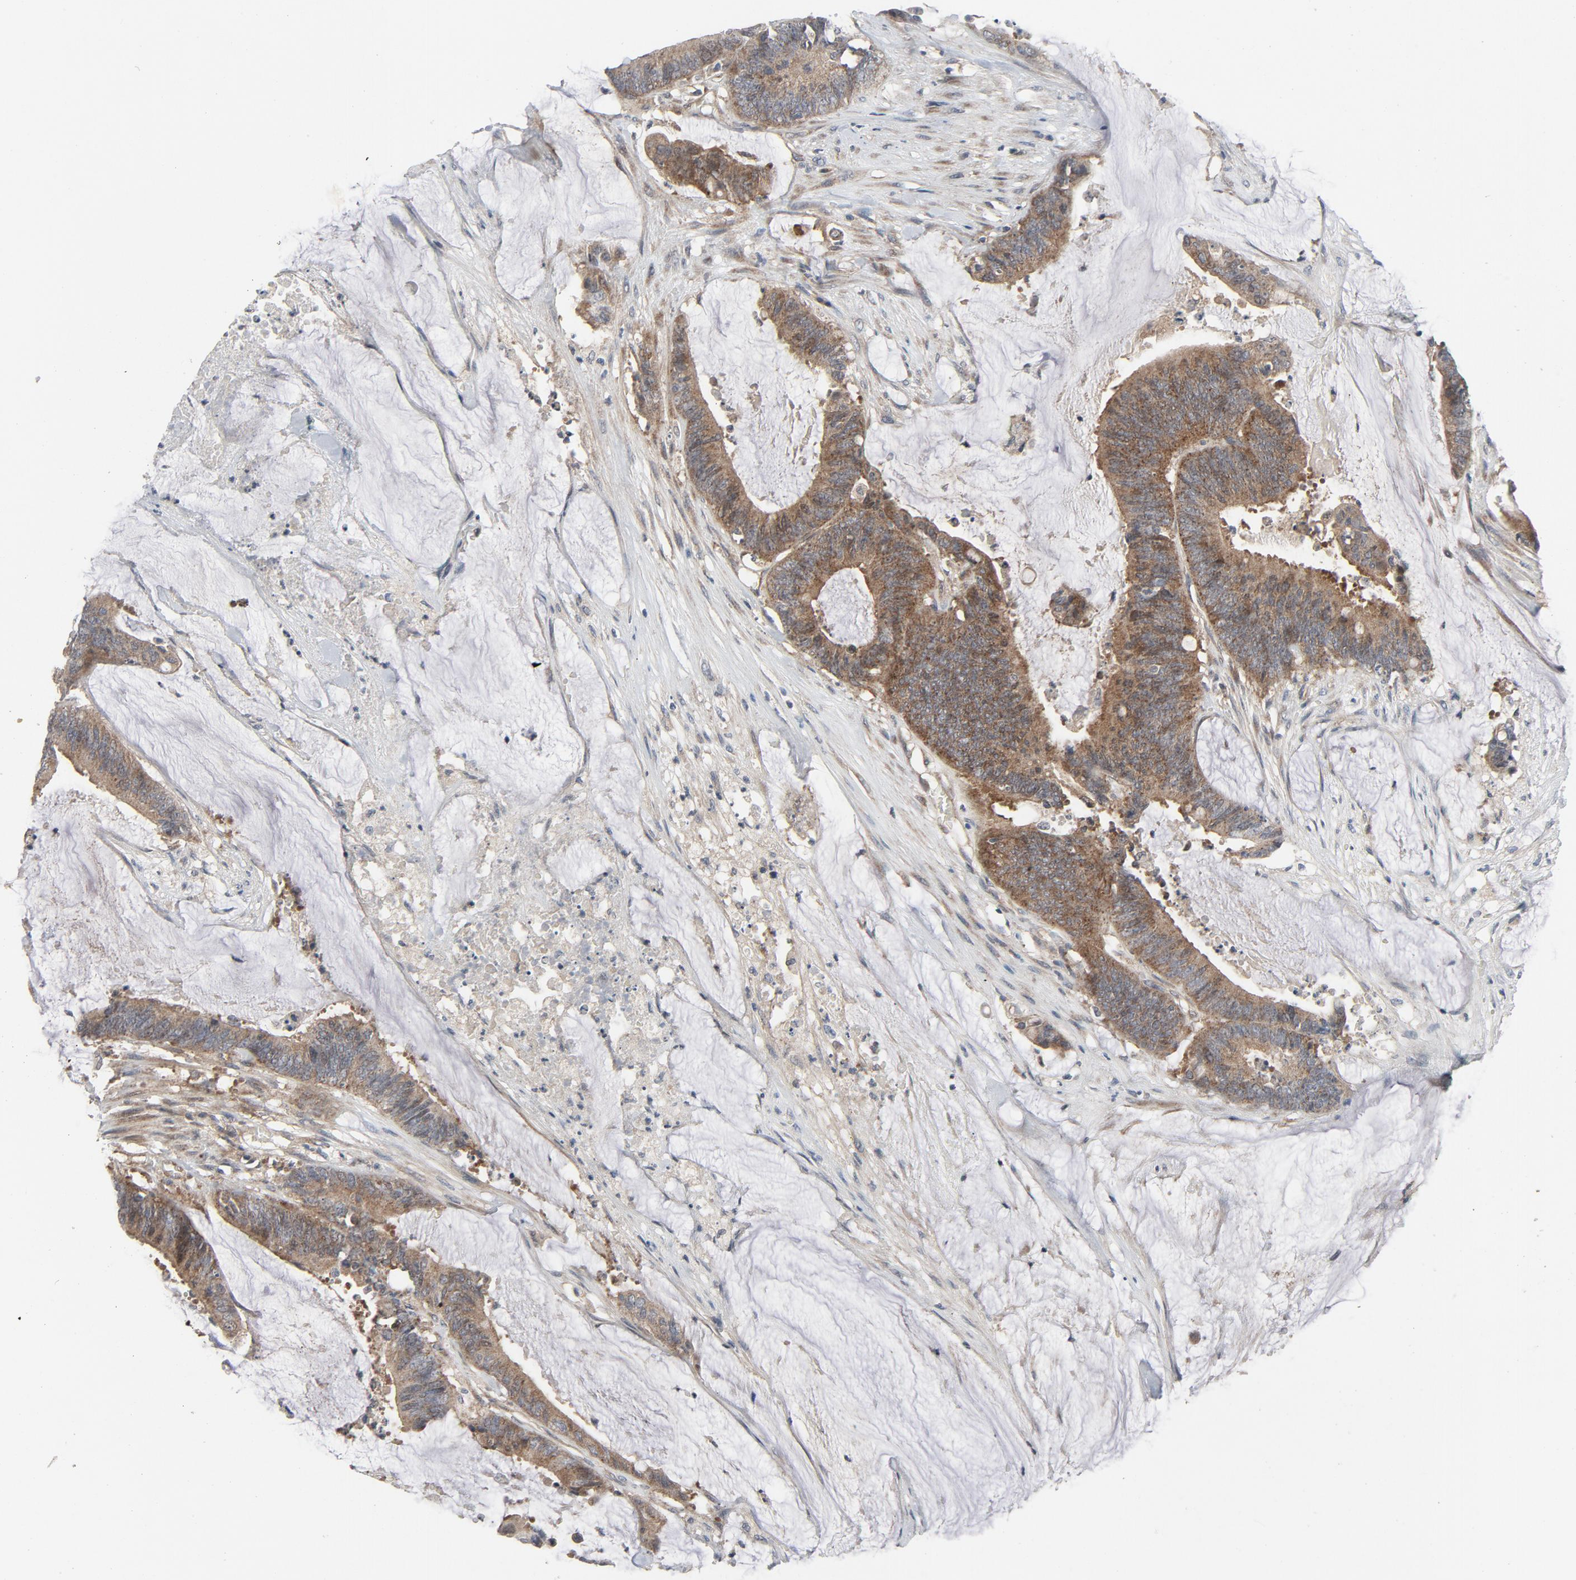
{"staining": {"intensity": "moderate", "quantity": ">75%", "location": "cytoplasmic/membranous"}, "tissue": "colorectal cancer", "cell_type": "Tumor cells", "image_type": "cancer", "snomed": [{"axis": "morphology", "description": "Adenocarcinoma, NOS"}, {"axis": "topography", "description": "Rectum"}], "caption": "IHC micrograph of neoplastic tissue: colorectal adenocarcinoma stained using IHC reveals medium levels of moderate protein expression localized specifically in the cytoplasmic/membranous of tumor cells, appearing as a cytoplasmic/membranous brown color.", "gene": "TSG101", "patient": {"sex": "female", "age": 66}}